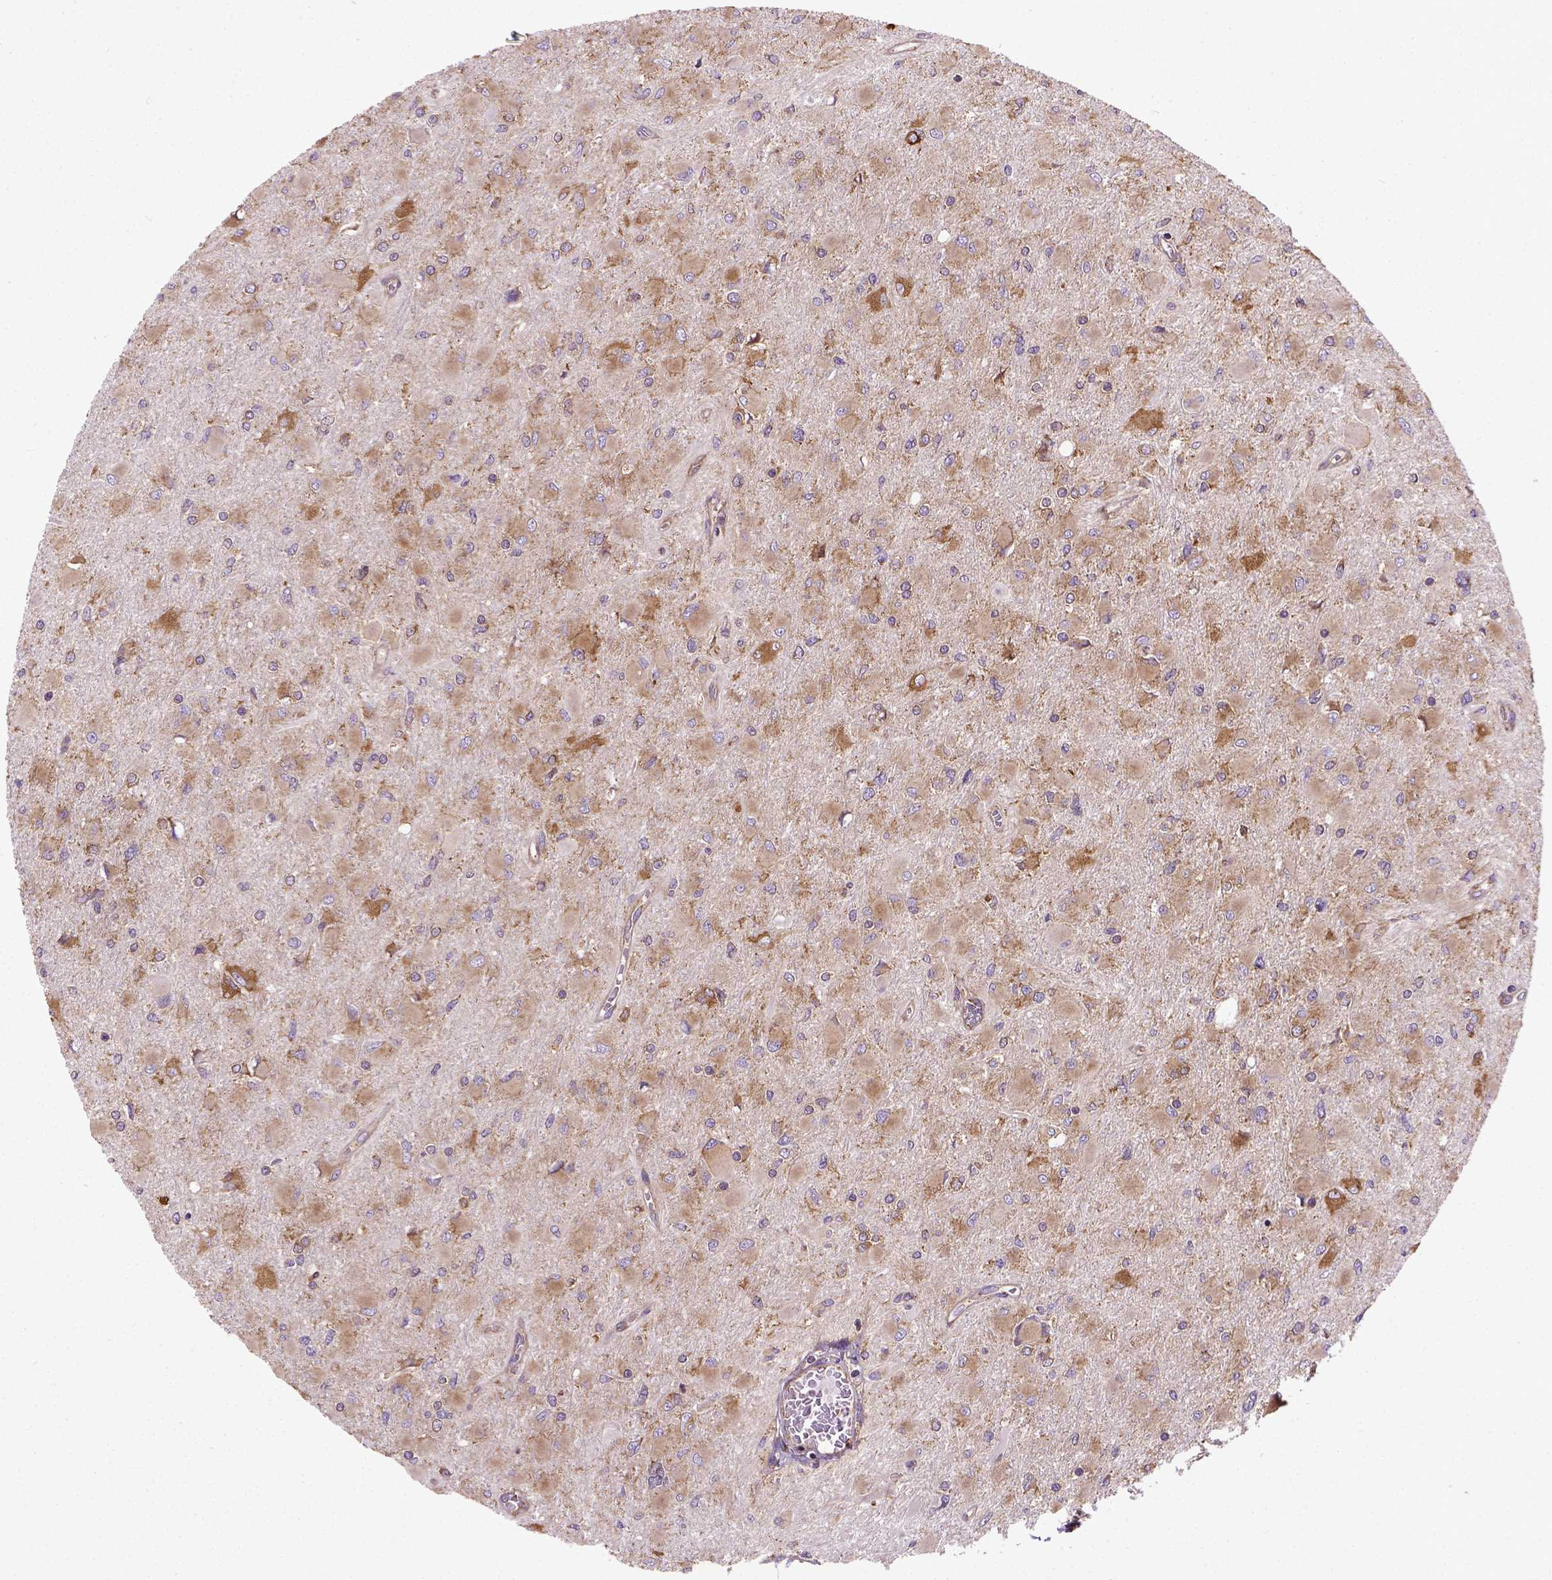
{"staining": {"intensity": "moderate", "quantity": ">75%", "location": "cytoplasmic/membranous"}, "tissue": "glioma", "cell_type": "Tumor cells", "image_type": "cancer", "snomed": [{"axis": "morphology", "description": "Glioma, malignant, High grade"}, {"axis": "topography", "description": "Cerebral cortex"}], "caption": "High-magnification brightfield microscopy of high-grade glioma (malignant) stained with DAB (brown) and counterstained with hematoxylin (blue). tumor cells exhibit moderate cytoplasmic/membranous staining is seen in approximately>75% of cells.", "gene": "CAPRIN1", "patient": {"sex": "female", "age": 36}}